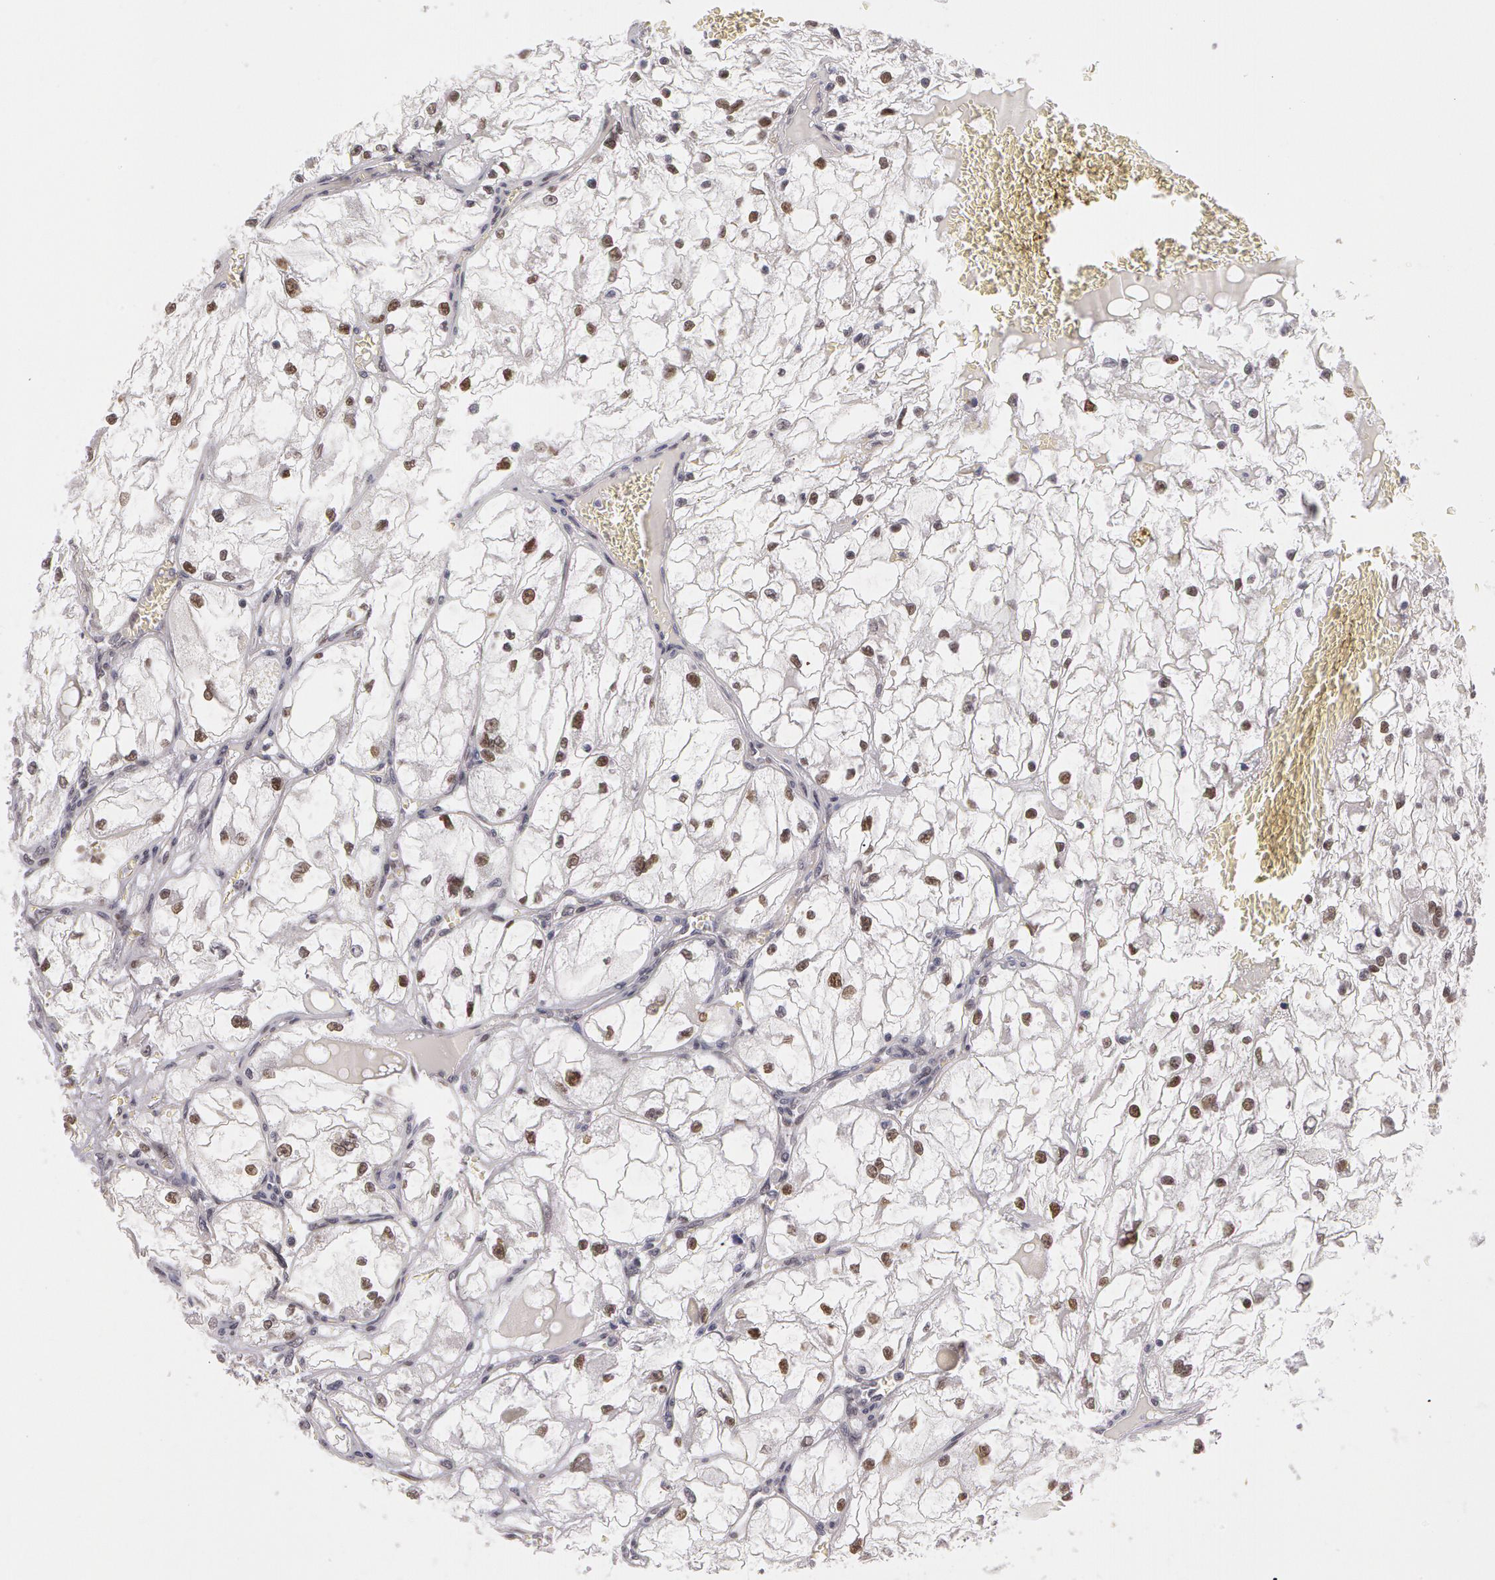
{"staining": {"intensity": "negative", "quantity": "none", "location": "none"}, "tissue": "renal cancer", "cell_type": "Tumor cells", "image_type": "cancer", "snomed": [{"axis": "morphology", "description": "Adenocarcinoma, NOS"}, {"axis": "topography", "description": "Kidney"}], "caption": "High power microscopy micrograph of an immunohistochemistry micrograph of adenocarcinoma (renal), revealing no significant positivity in tumor cells.", "gene": "PRICKLE1", "patient": {"sex": "male", "age": 61}}